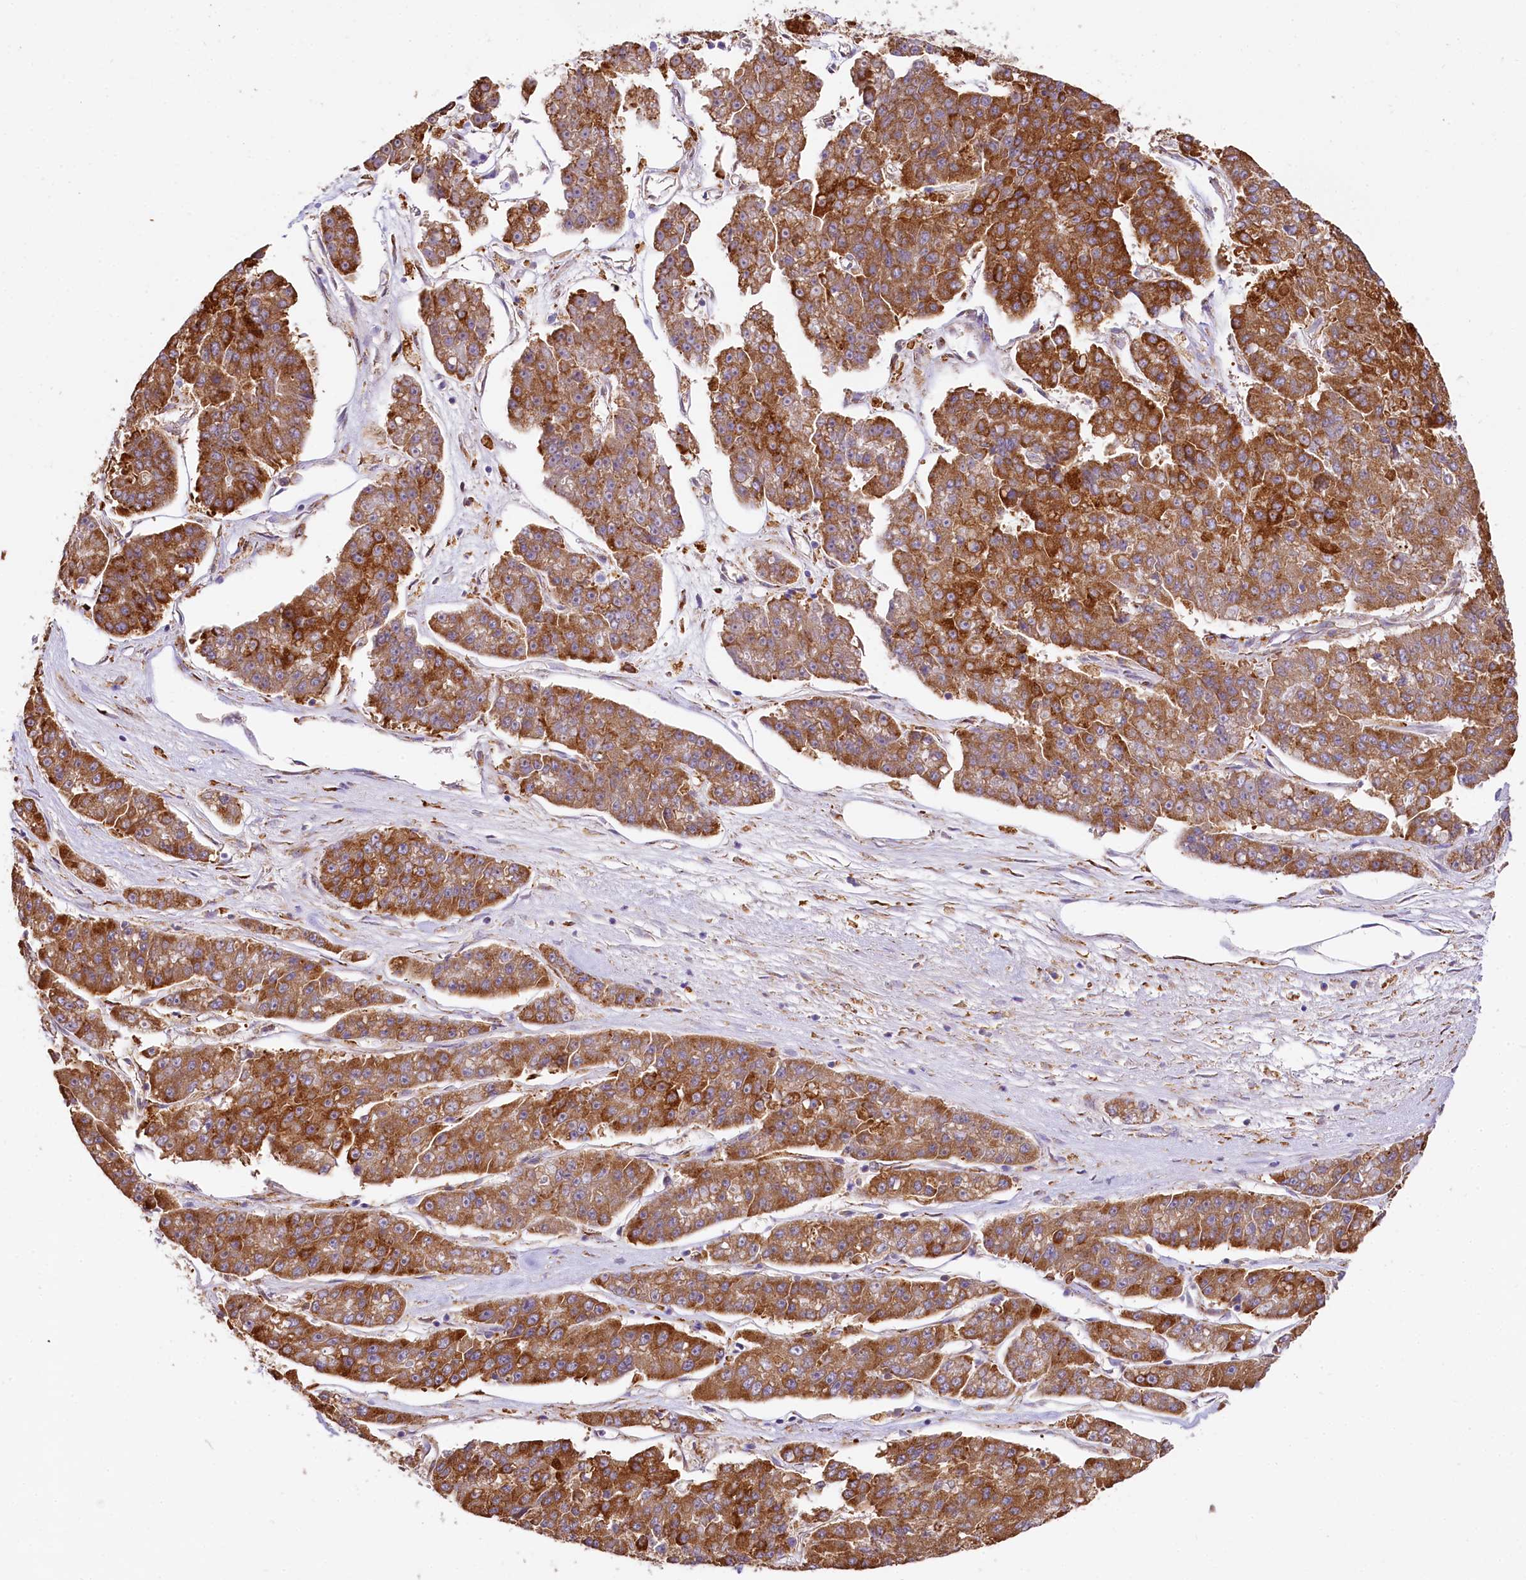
{"staining": {"intensity": "moderate", "quantity": ">75%", "location": "cytoplasmic/membranous"}, "tissue": "pancreatic cancer", "cell_type": "Tumor cells", "image_type": "cancer", "snomed": [{"axis": "morphology", "description": "Adenocarcinoma, NOS"}, {"axis": "topography", "description": "Pancreas"}], "caption": "This histopathology image displays immunohistochemistry (IHC) staining of pancreatic cancer (adenocarcinoma), with medium moderate cytoplasmic/membranous staining in approximately >75% of tumor cells.", "gene": "PPIP5K2", "patient": {"sex": "male", "age": 50}}